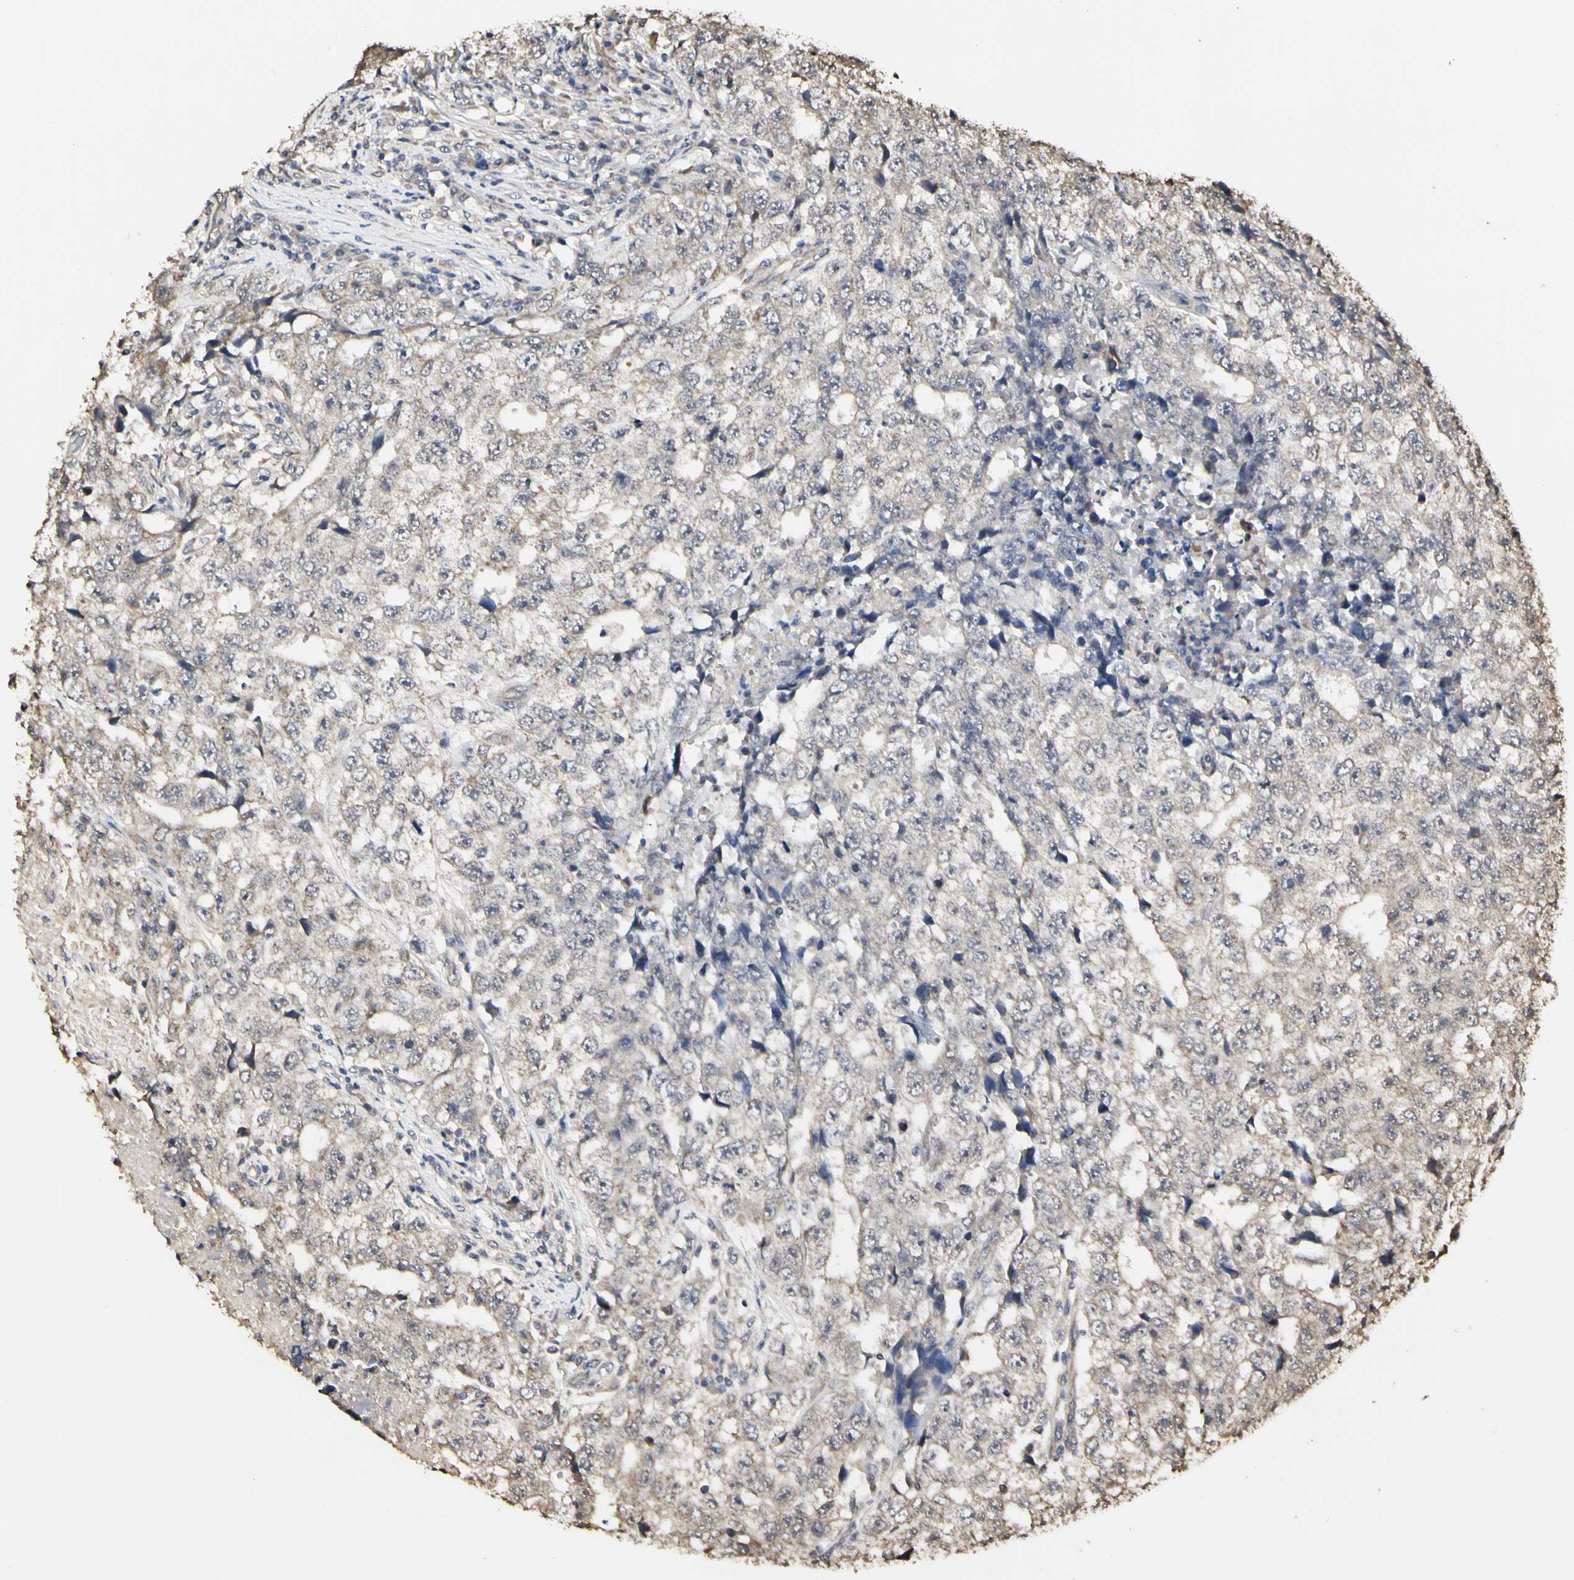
{"staining": {"intensity": "weak", "quantity": ">75%", "location": "cytoplasmic/membranous"}, "tissue": "testis cancer", "cell_type": "Tumor cells", "image_type": "cancer", "snomed": [{"axis": "morphology", "description": "Necrosis, NOS"}, {"axis": "morphology", "description": "Carcinoma, Embryonal, NOS"}, {"axis": "topography", "description": "Testis"}], "caption": "IHC micrograph of neoplastic tissue: human testis cancer (embryonal carcinoma) stained using immunohistochemistry reveals low levels of weak protein expression localized specifically in the cytoplasmic/membranous of tumor cells, appearing as a cytoplasmic/membranous brown color.", "gene": "TAOK1", "patient": {"sex": "male", "age": 19}}